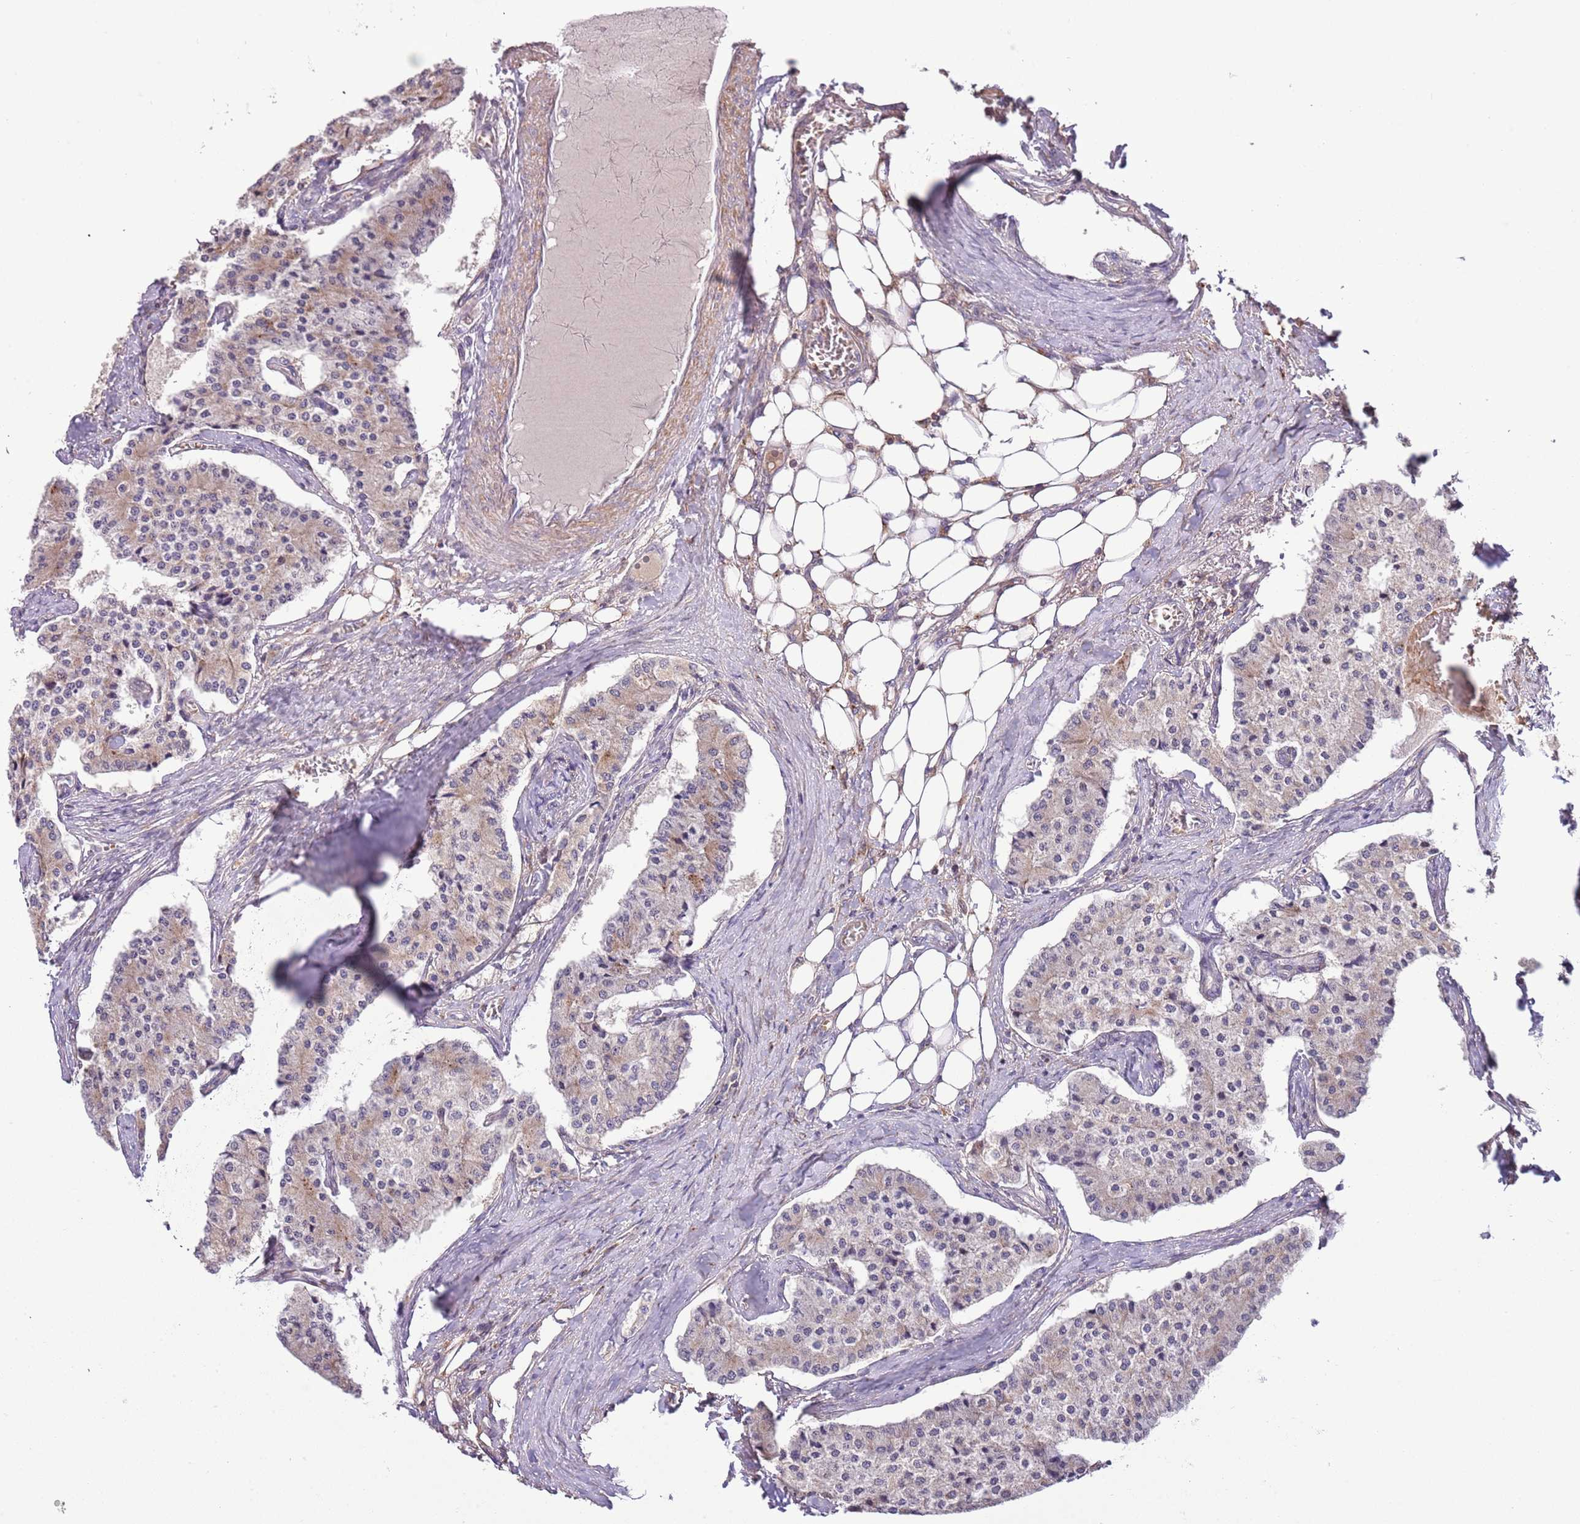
{"staining": {"intensity": "weak", "quantity": "25%-75%", "location": "cytoplasmic/membranous"}, "tissue": "carcinoid", "cell_type": "Tumor cells", "image_type": "cancer", "snomed": [{"axis": "morphology", "description": "Carcinoid, malignant, NOS"}, {"axis": "topography", "description": "Colon"}], "caption": "Human malignant carcinoid stained for a protein (brown) reveals weak cytoplasmic/membranous positive positivity in approximately 25%-75% of tumor cells.", "gene": "ABHD17C", "patient": {"sex": "female", "age": 52}}